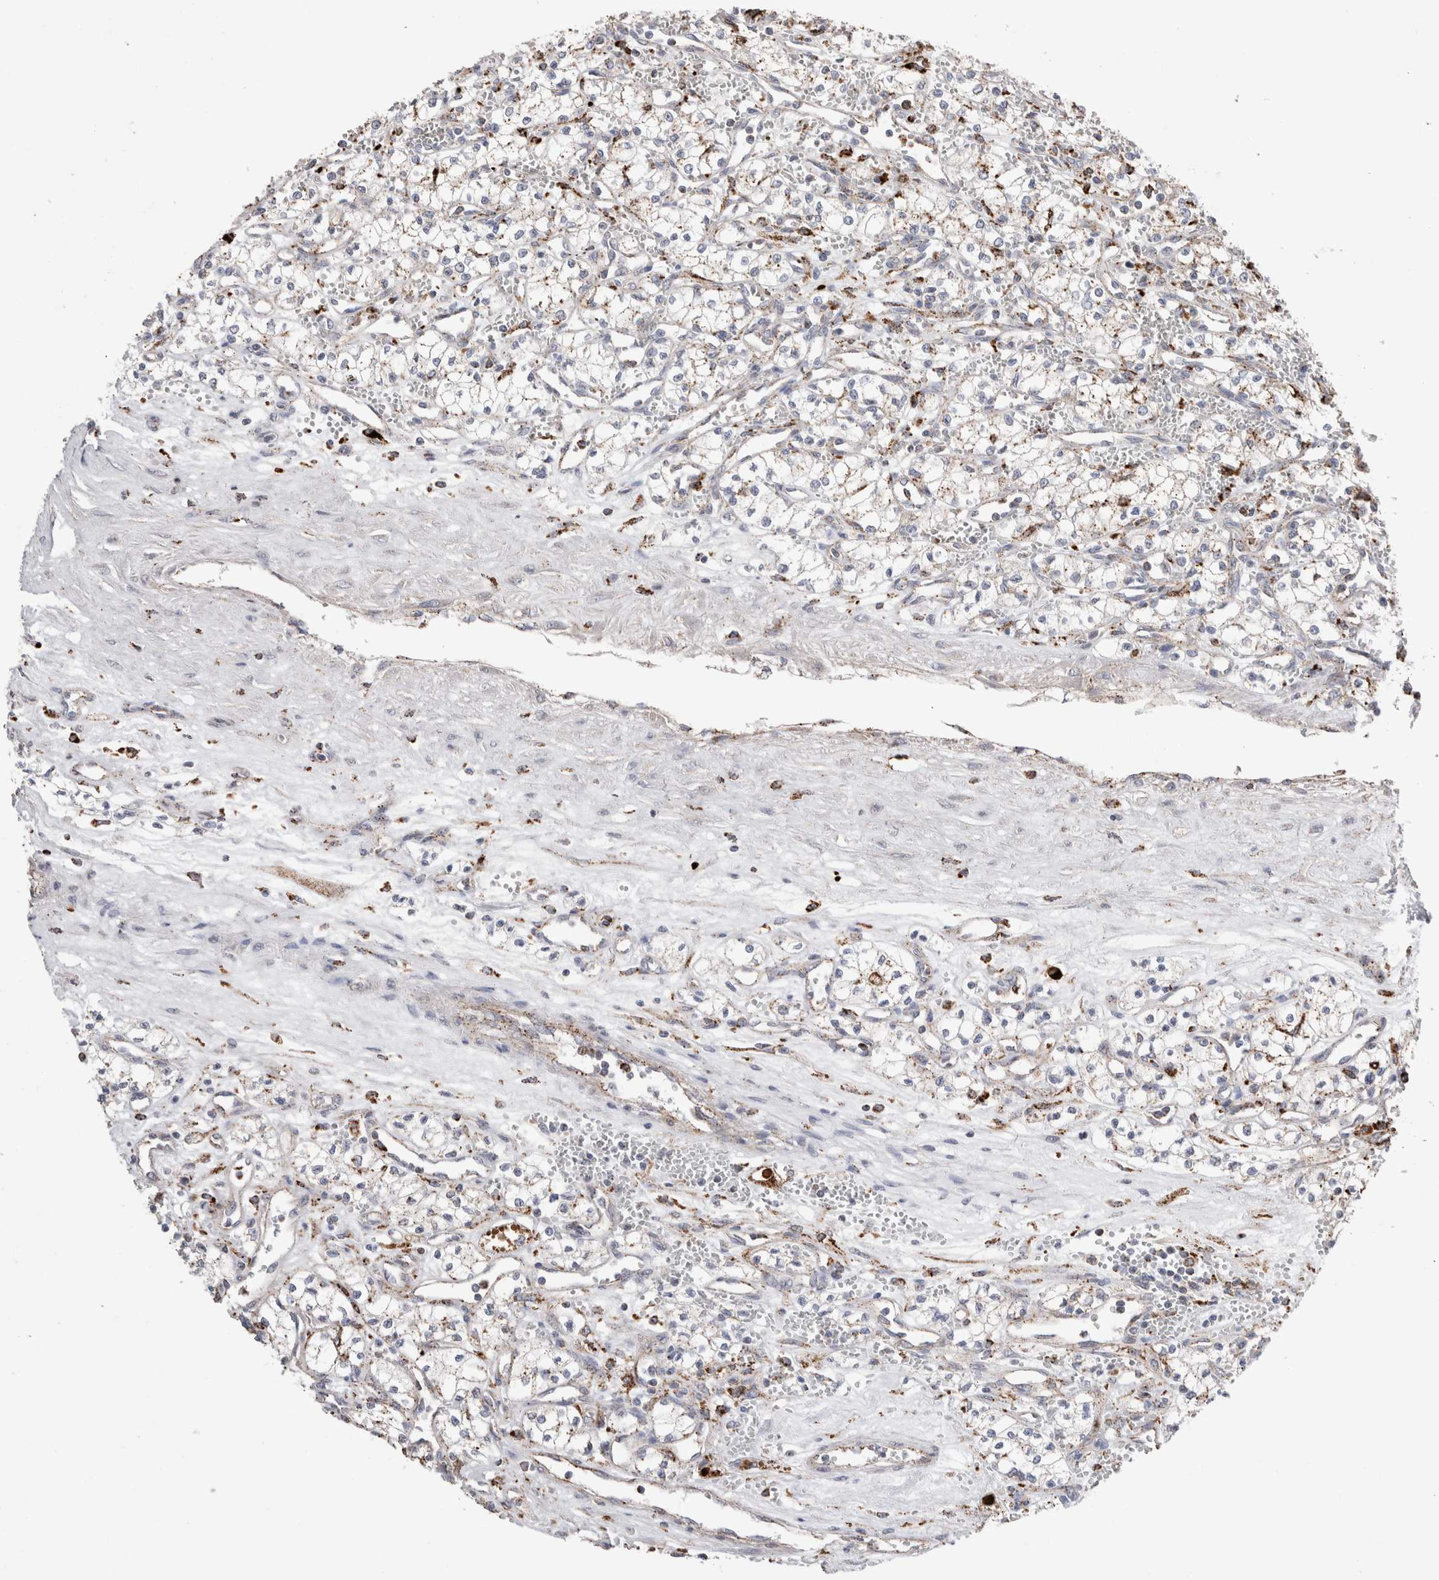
{"staining": {"intensity": "weak", "quantity": "25%-75%", "location": "cytoplasmic/membranous"}, "tissue": "renal cancer", "cell_type": "Tumor cells", "image_type": "cancer", "snomed": [{"axis": "morphology", "description": "Adenocarcinoma, NOS"}, {"axis": "topography", "description": "Kidney"}], "caption": "Approximately 25%-75% of tumor cells in human renal cancer (adenocarcinoma) reveal weak cytoplasmic/membranous protein positivity as visualized by brown immunohistochemical staining.", "gene": "CTSA", "patient": {"sex": "male", "age": 59}}